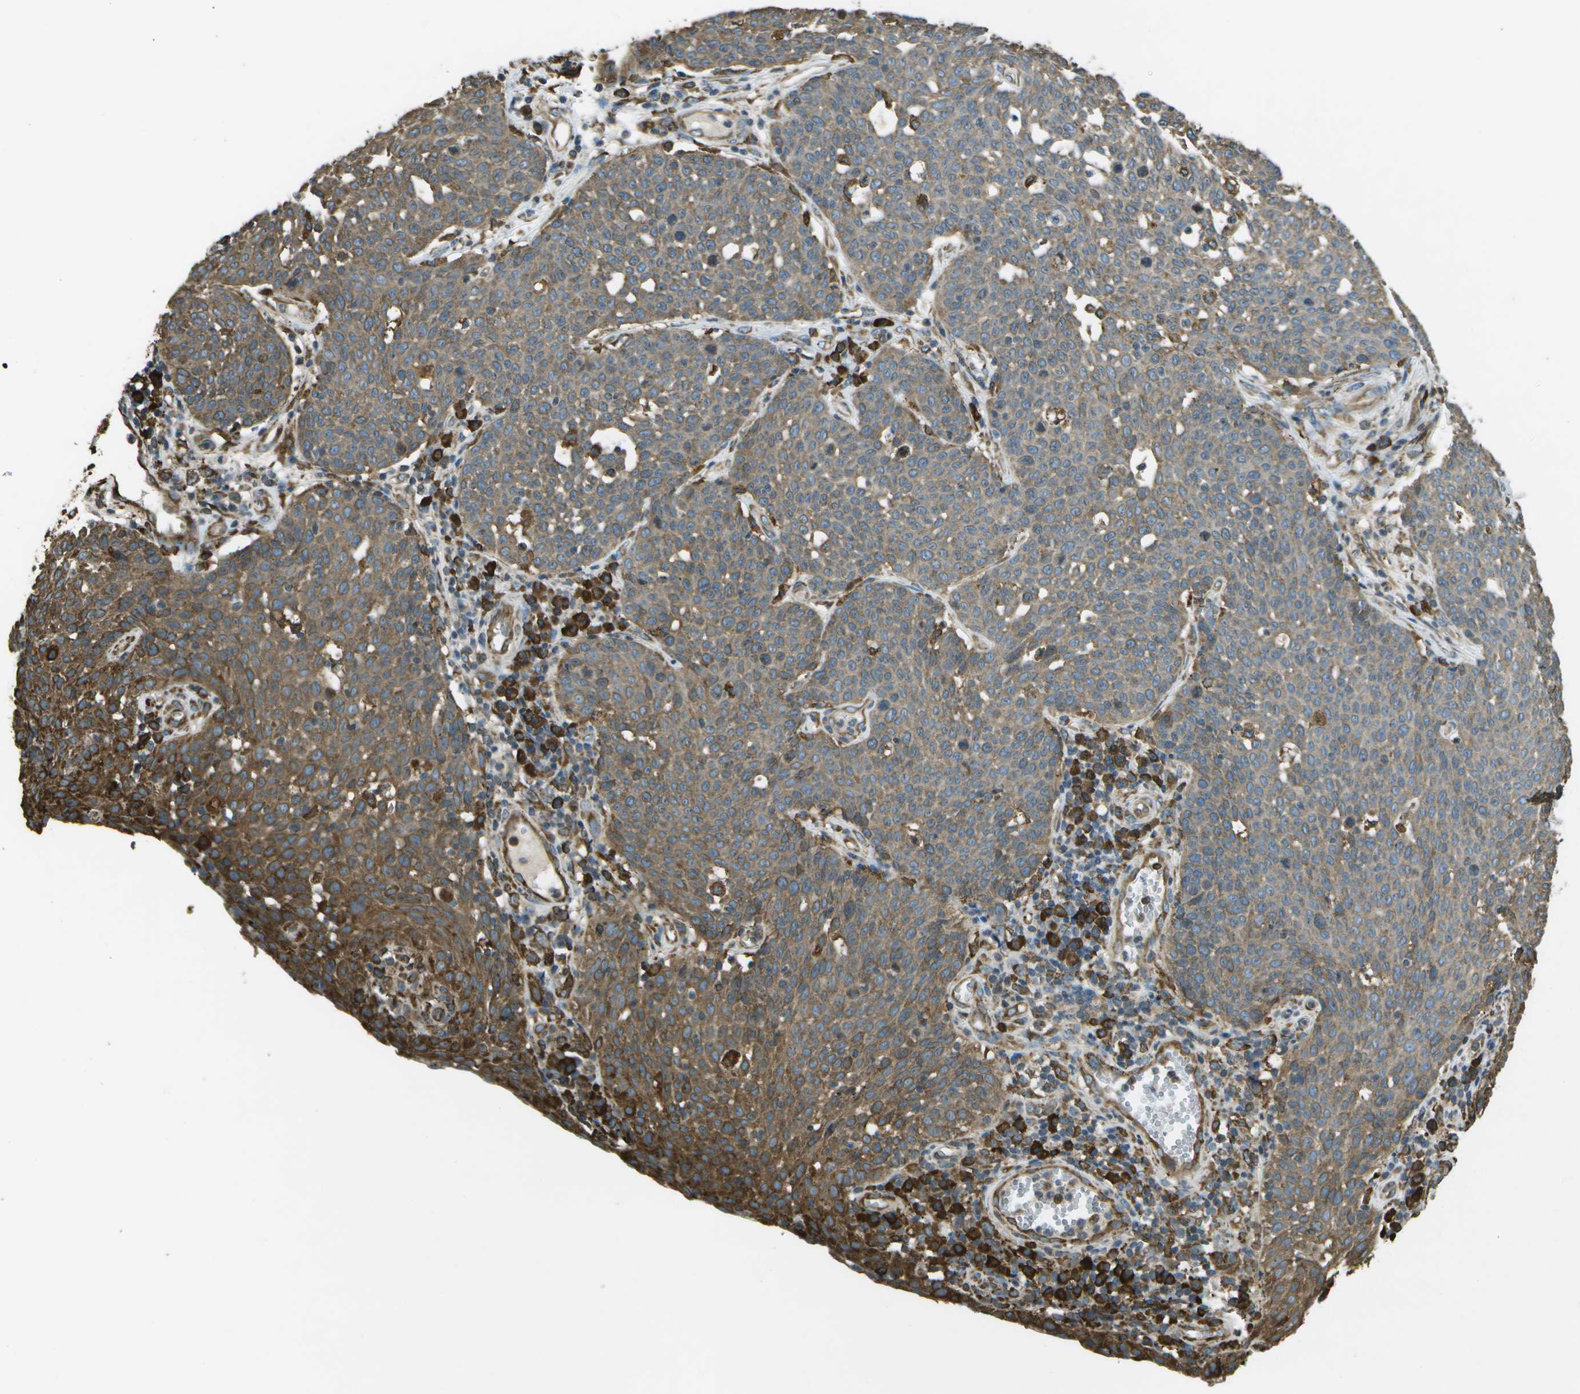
{"staining": {"intensity": "moderate", "quantity": ">75%", "location": "cytoplasmic/membranous"}, "tissue": "cervical cancer", "cell_type": "Tumor cells", "image_type": "cancer", "snomed": [{"axis": "morphology", "description": "Squamous cell carcinoma, NOS"}, {"axis": "topography", "description": "Cervix"}], "caption": "Brown immunohistochemical staining in human cervical cancer (squamous cell carcinoma) exhibits moderate cytoplasmic/membranous staining in approximately >75% of tumor cells.", "gene": "PDIA4", "patient": {"sex": "female", "age": 34}}